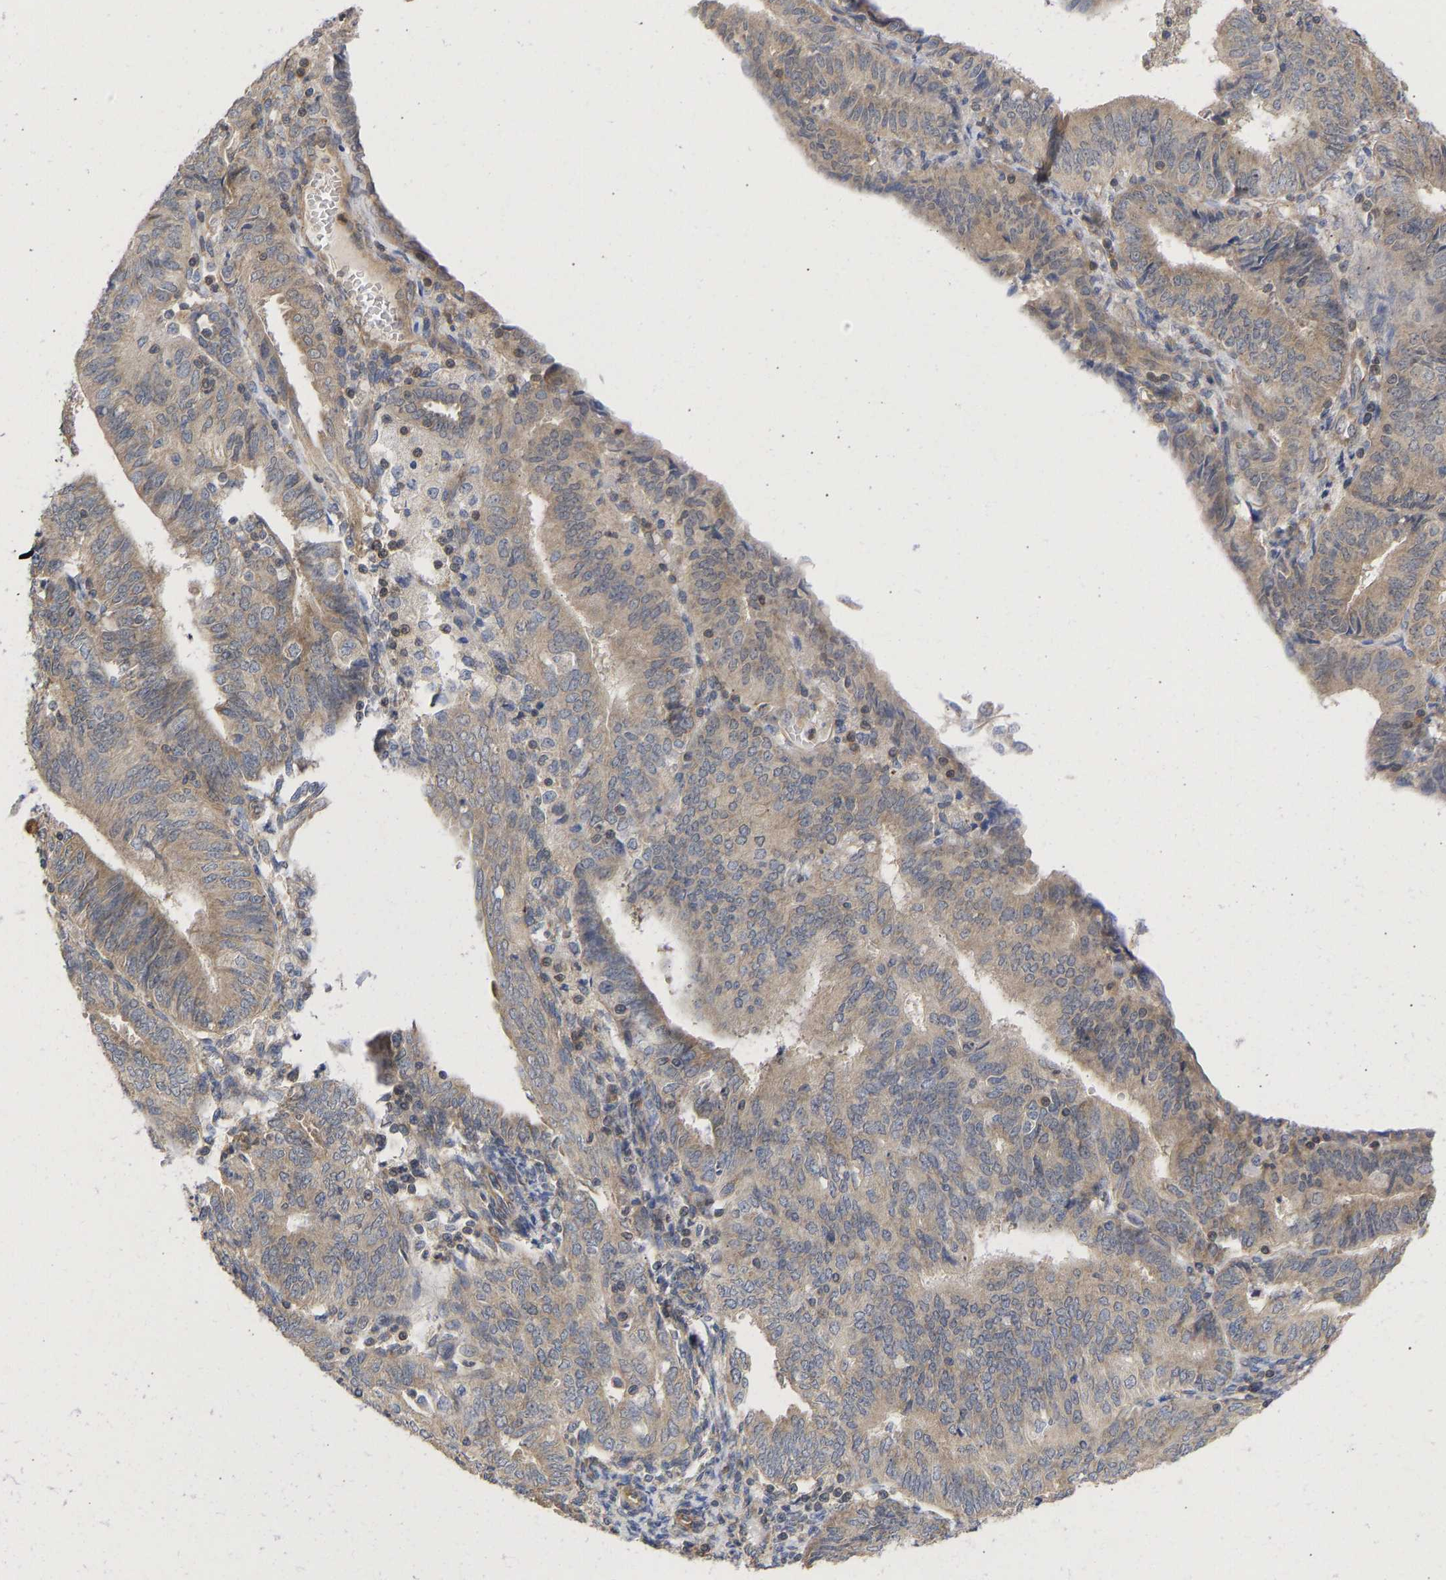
{"staining": {"intensity": "weak", "quantity": ">75%", "location": "cytoplasmic/membranous"}, "tissue": "endometrial cancer", "cell_type": "Tumor cells", "image_type": "cancer", "snomed": [{"axis": "morphology", "description": "Adenocarcinoma, NOS"}, {"axis": "topography", "description": "Endometrium"}], "caption": "Endometrial cancer stained for a protein (brown) exhibits weak cytoplasmic/membranous positive staining in approximately >75% of tumor cells.", "gene": "MAP2K3", "patient": {"sex": "female", "age": 58}}